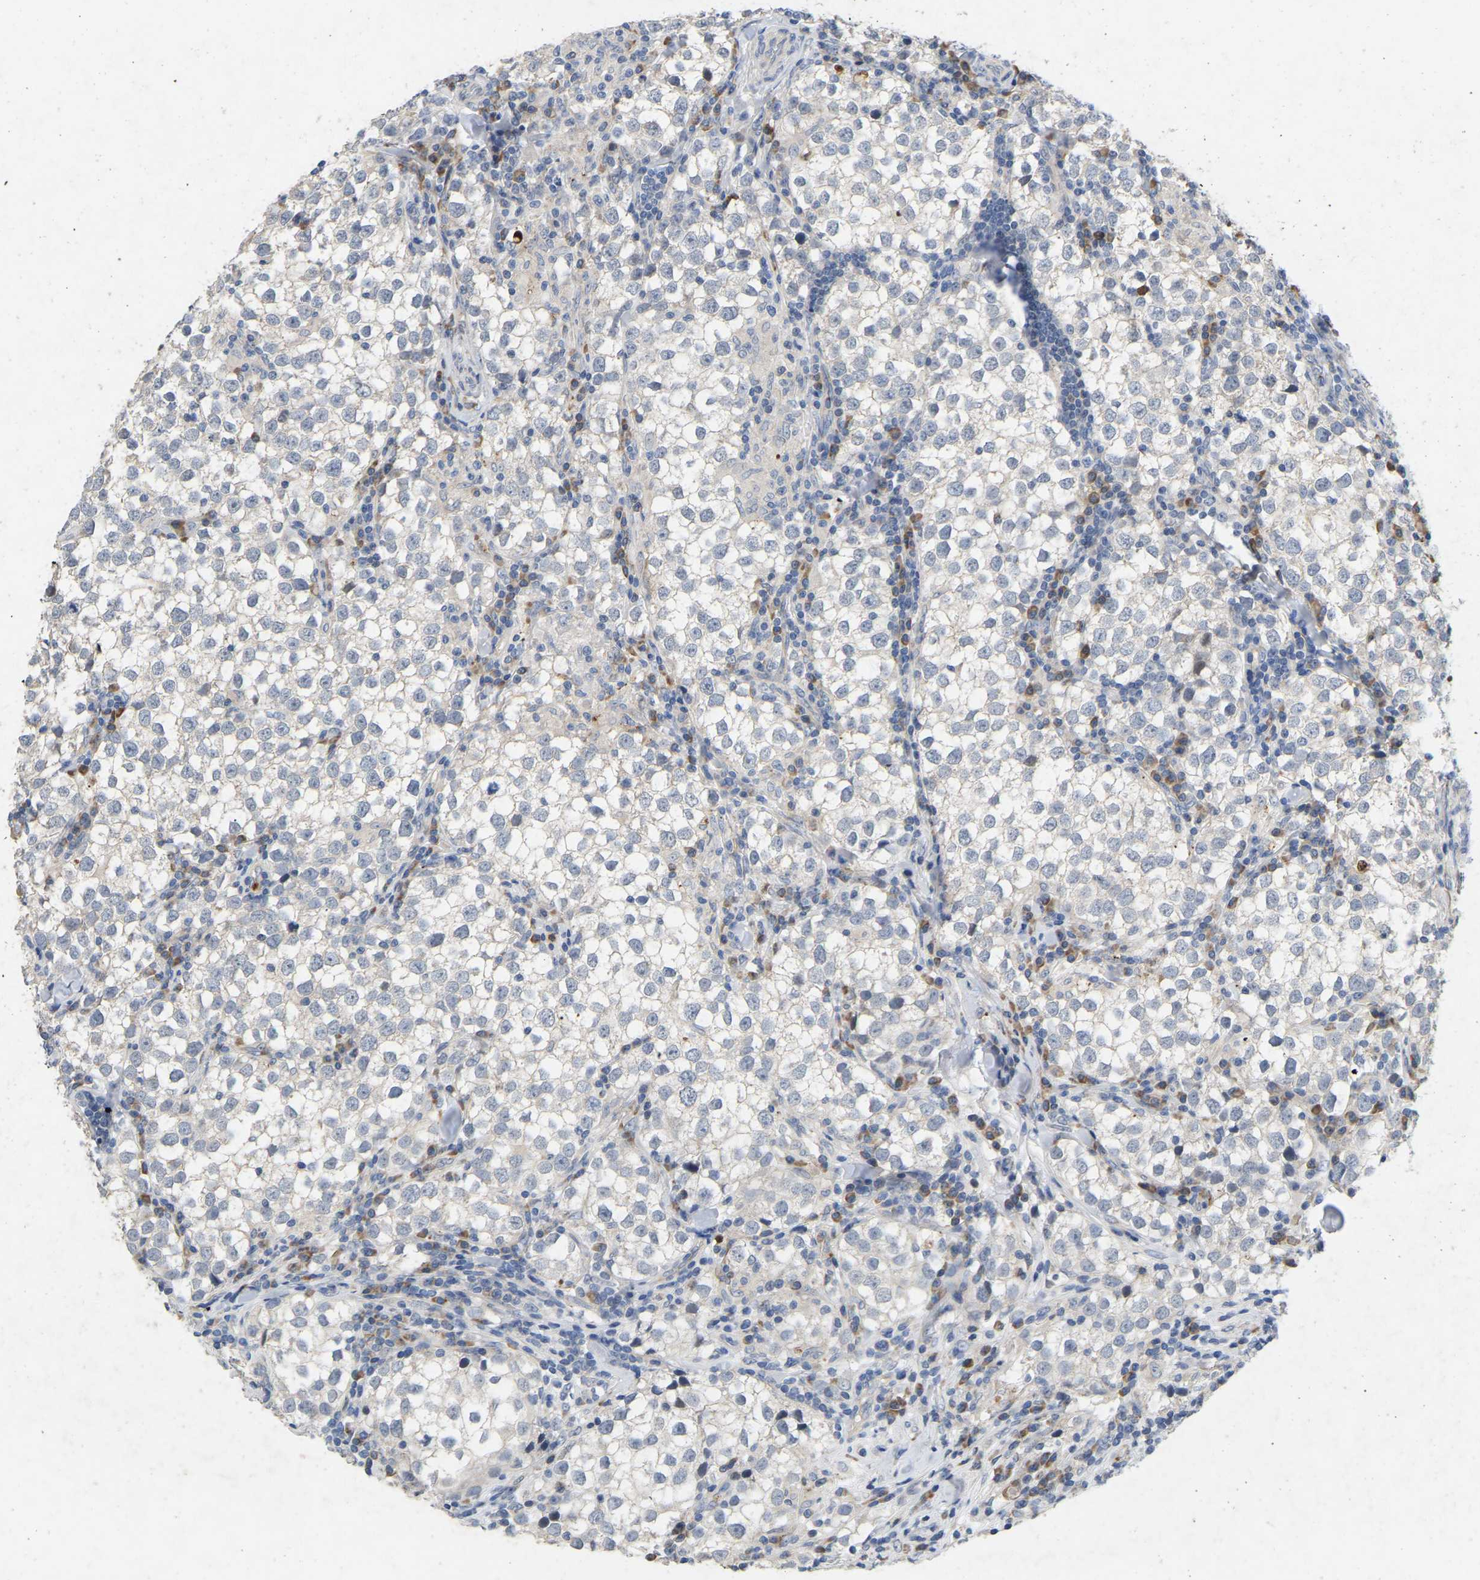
{"staining": {"intensity": "negative", "quantity": "none", "location": "none"}, "tissue": "testis cancer", "cell_type": "Tumor cells", "image_type": "cancer", "snomed": [{"axis": "morphology", "description": "Seminoma, NOS"}, {"axis": "morphology", "description": "Carcinoma, Embryonal, NOS"}, {"axis": "topography", "description": "Testis"}], "caption": "Tumor cells show no significant protein expression in testis cancer.", "gene": "RHEB", "patient": {"sex": "male", "age": 36}}